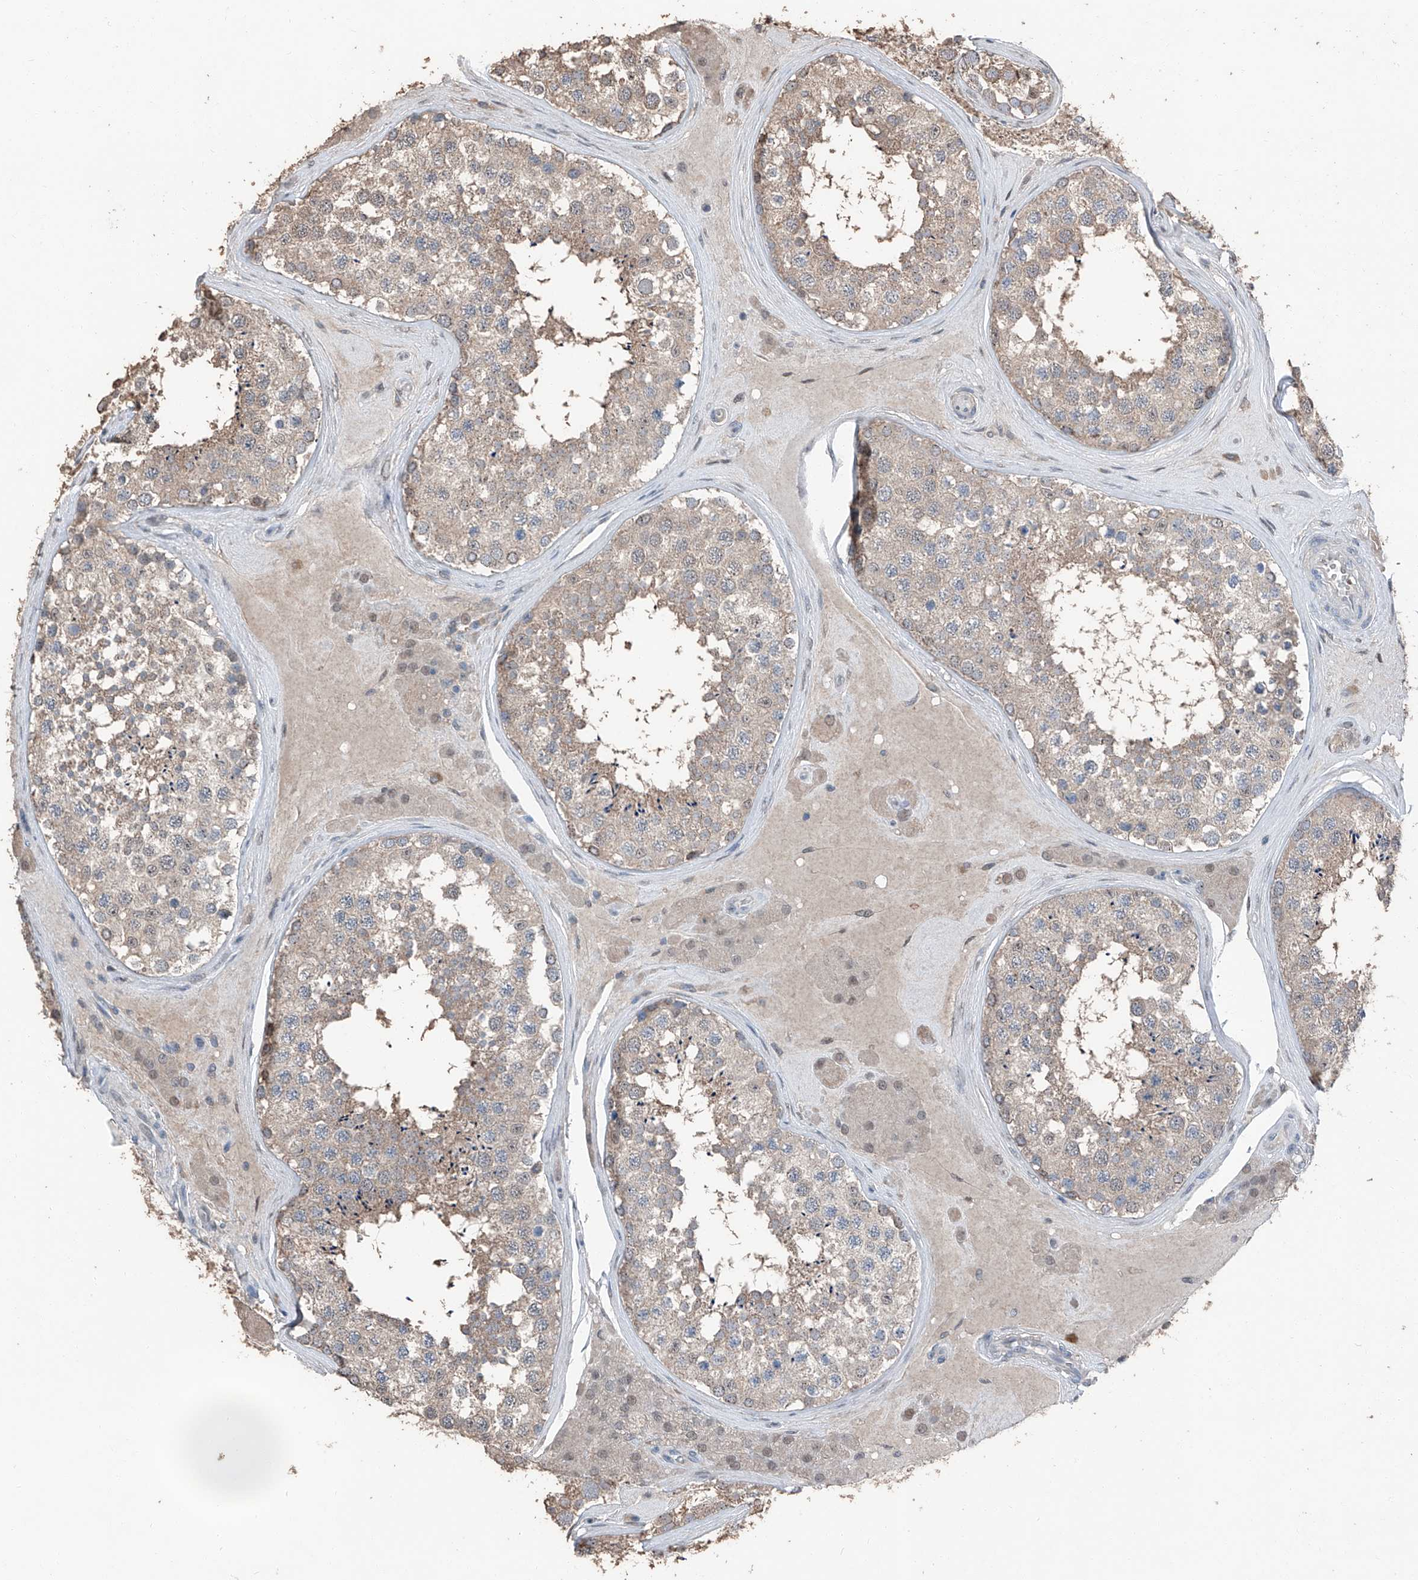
{"staining": {"intensity": "moderate", "quantity": "<25%", "location": "cytoplasmic/membranous"}, "tissue": "testis", "cell_type": "Cells in seminiferous ducts", "image_type": "normal", "snomed": [{"axis": "morphology", "description": "Normal tissue, NOS"}, {"axis": "topography", "description": "Testis"}], "caption": "Protein expression by immunohistochemistry (IHC) exhibits moderate cytoplasmic/membranous positivity in approximately <25% of cells in seminiferous ducts in benign testis.", "gene": "MAMLD1", "patient": {"sex": "male", "age": 46}}